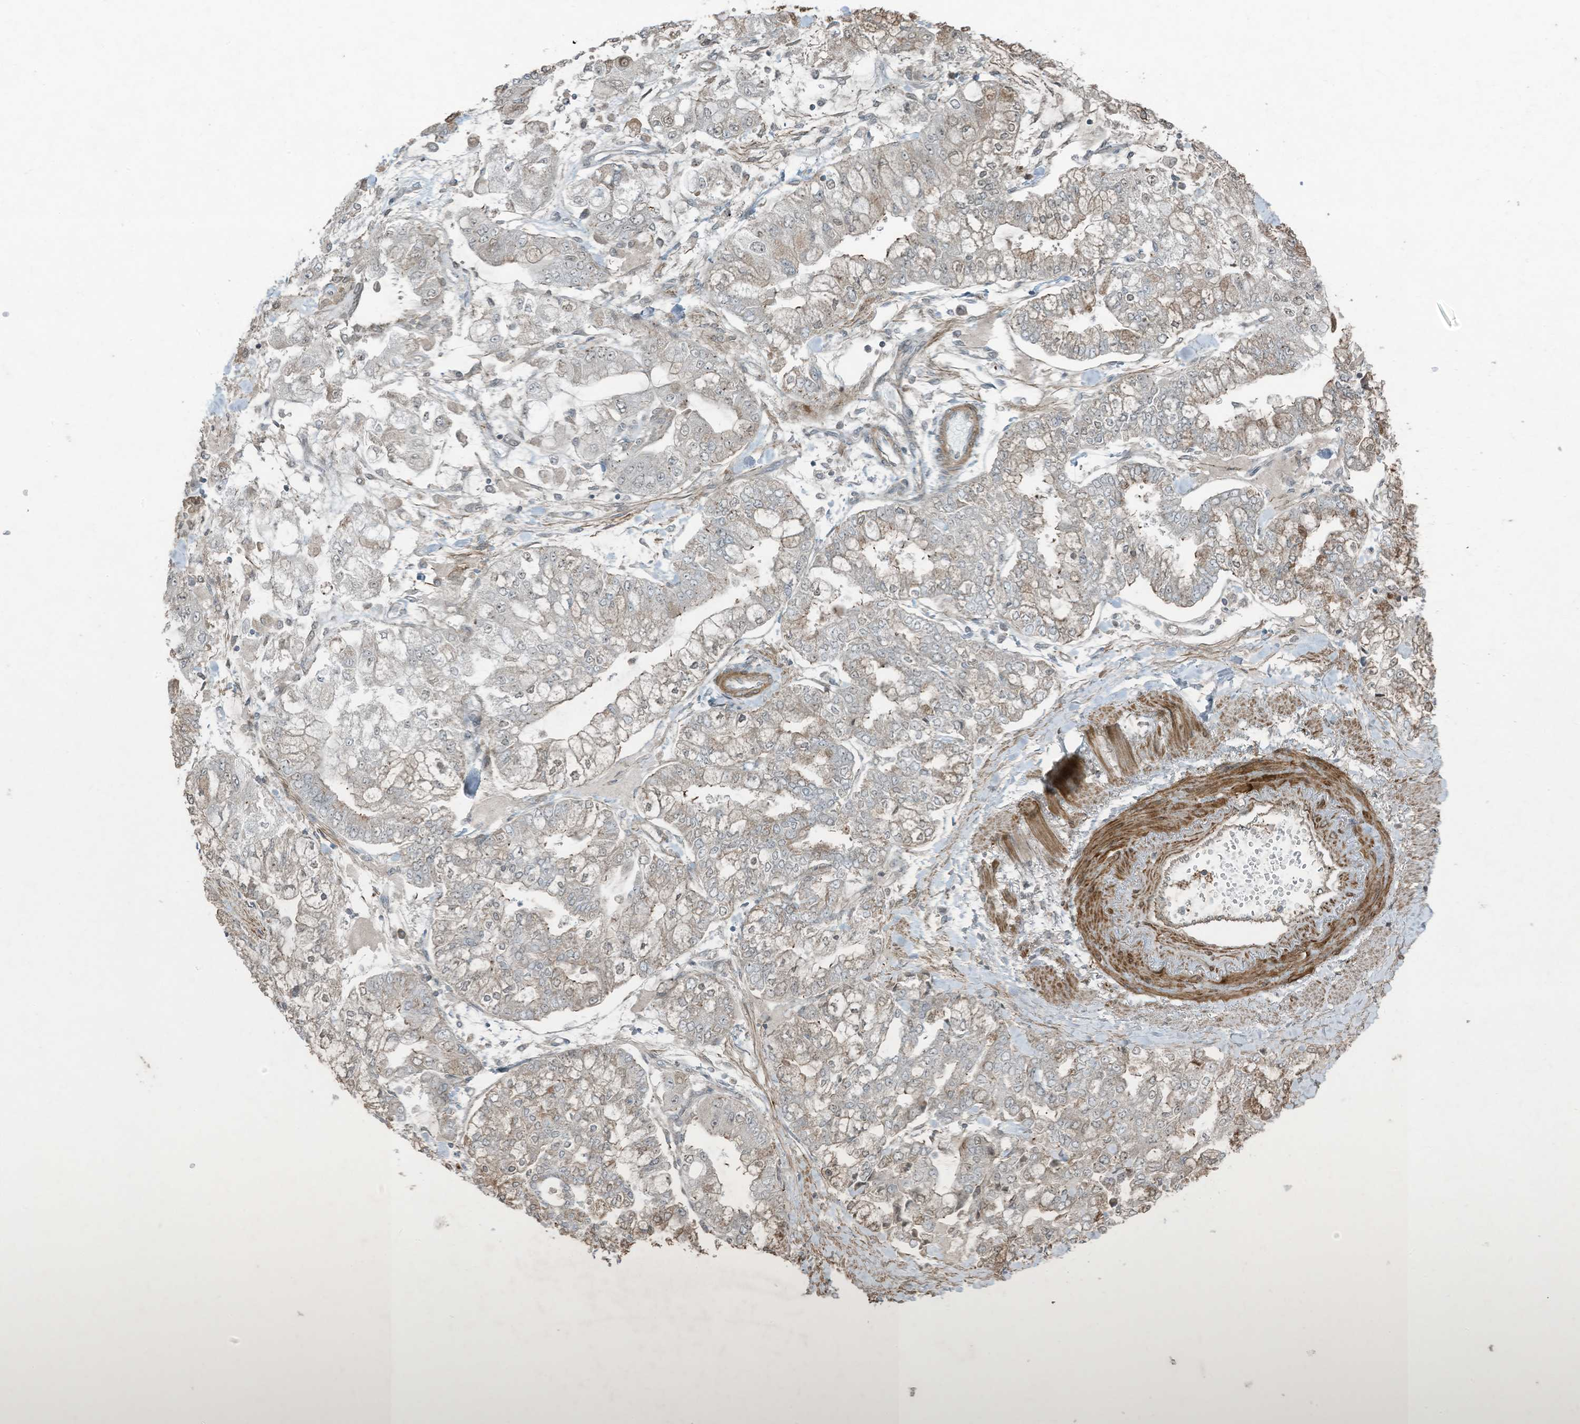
{"staining": {"intensity": "weak", "quantity": "<25%", "location": "cytoplasmic/membranous"}, "tissue": "stomach cancer", "cell_type": "Tumor cells", "image_type": "cancer", "snomed": [{"axis": "morphology", "description": "Normal tissue, NOS"}, {"axis": "morphology", "description": "Adenocarcinoma, NOS"}, {"axis": "topography", "description": "Stomach, upper"}, {"axis": "topography", "description": "Stomach"}], "caption": "Tumor cells are negative for brown protein staining in stomach adenocarcinoma. Brightfield microscopy of immunohistochemistry (IHC) stained with DAB (3,3'-diaminobenzidine) (brown) and hematoxylin (blue), captured at high magnification.", "gene": "ZNF263", "patient": {"sex": "male", "age": 76}}